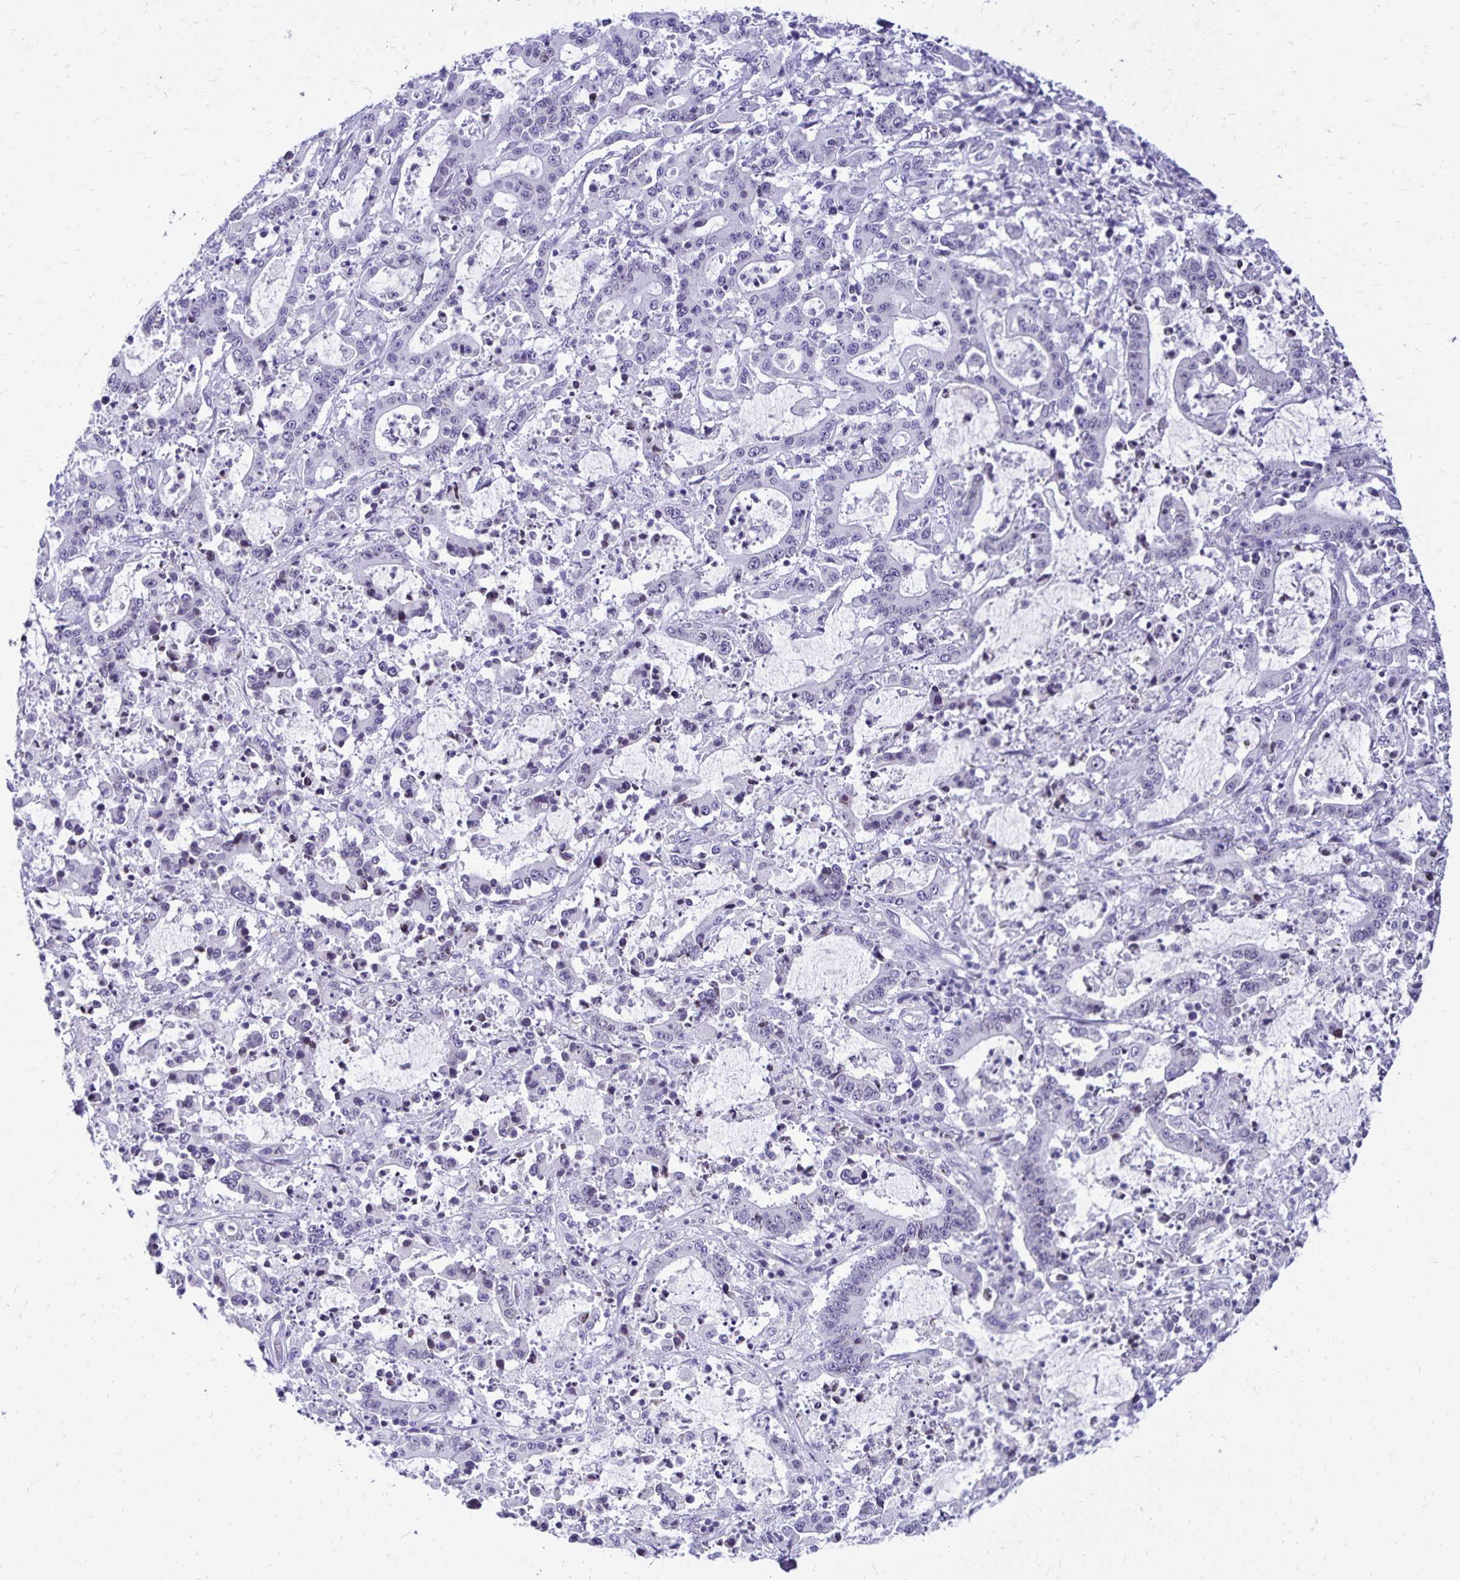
{"staining": {"intensity": "negative", "quantity": "none", "location": "none"}, "tissue": "stomach cancer", "cell_type": "Tumor cells", "image_type": "cancer", "snomed": [{"axis": "morphology", "description": "Adenocarcinoma, NOS"}, {"axis": "topography", "description": "Stomach, upper"}], "caption": "High magnification brightfield microscopy of stomach cancer stained with DAB (brown) and counterstained with hematoxylin (blue): tumor cells show no significant expression.", "gene": "FAM166C", "patient": {"sex": "male", "age": 68}}